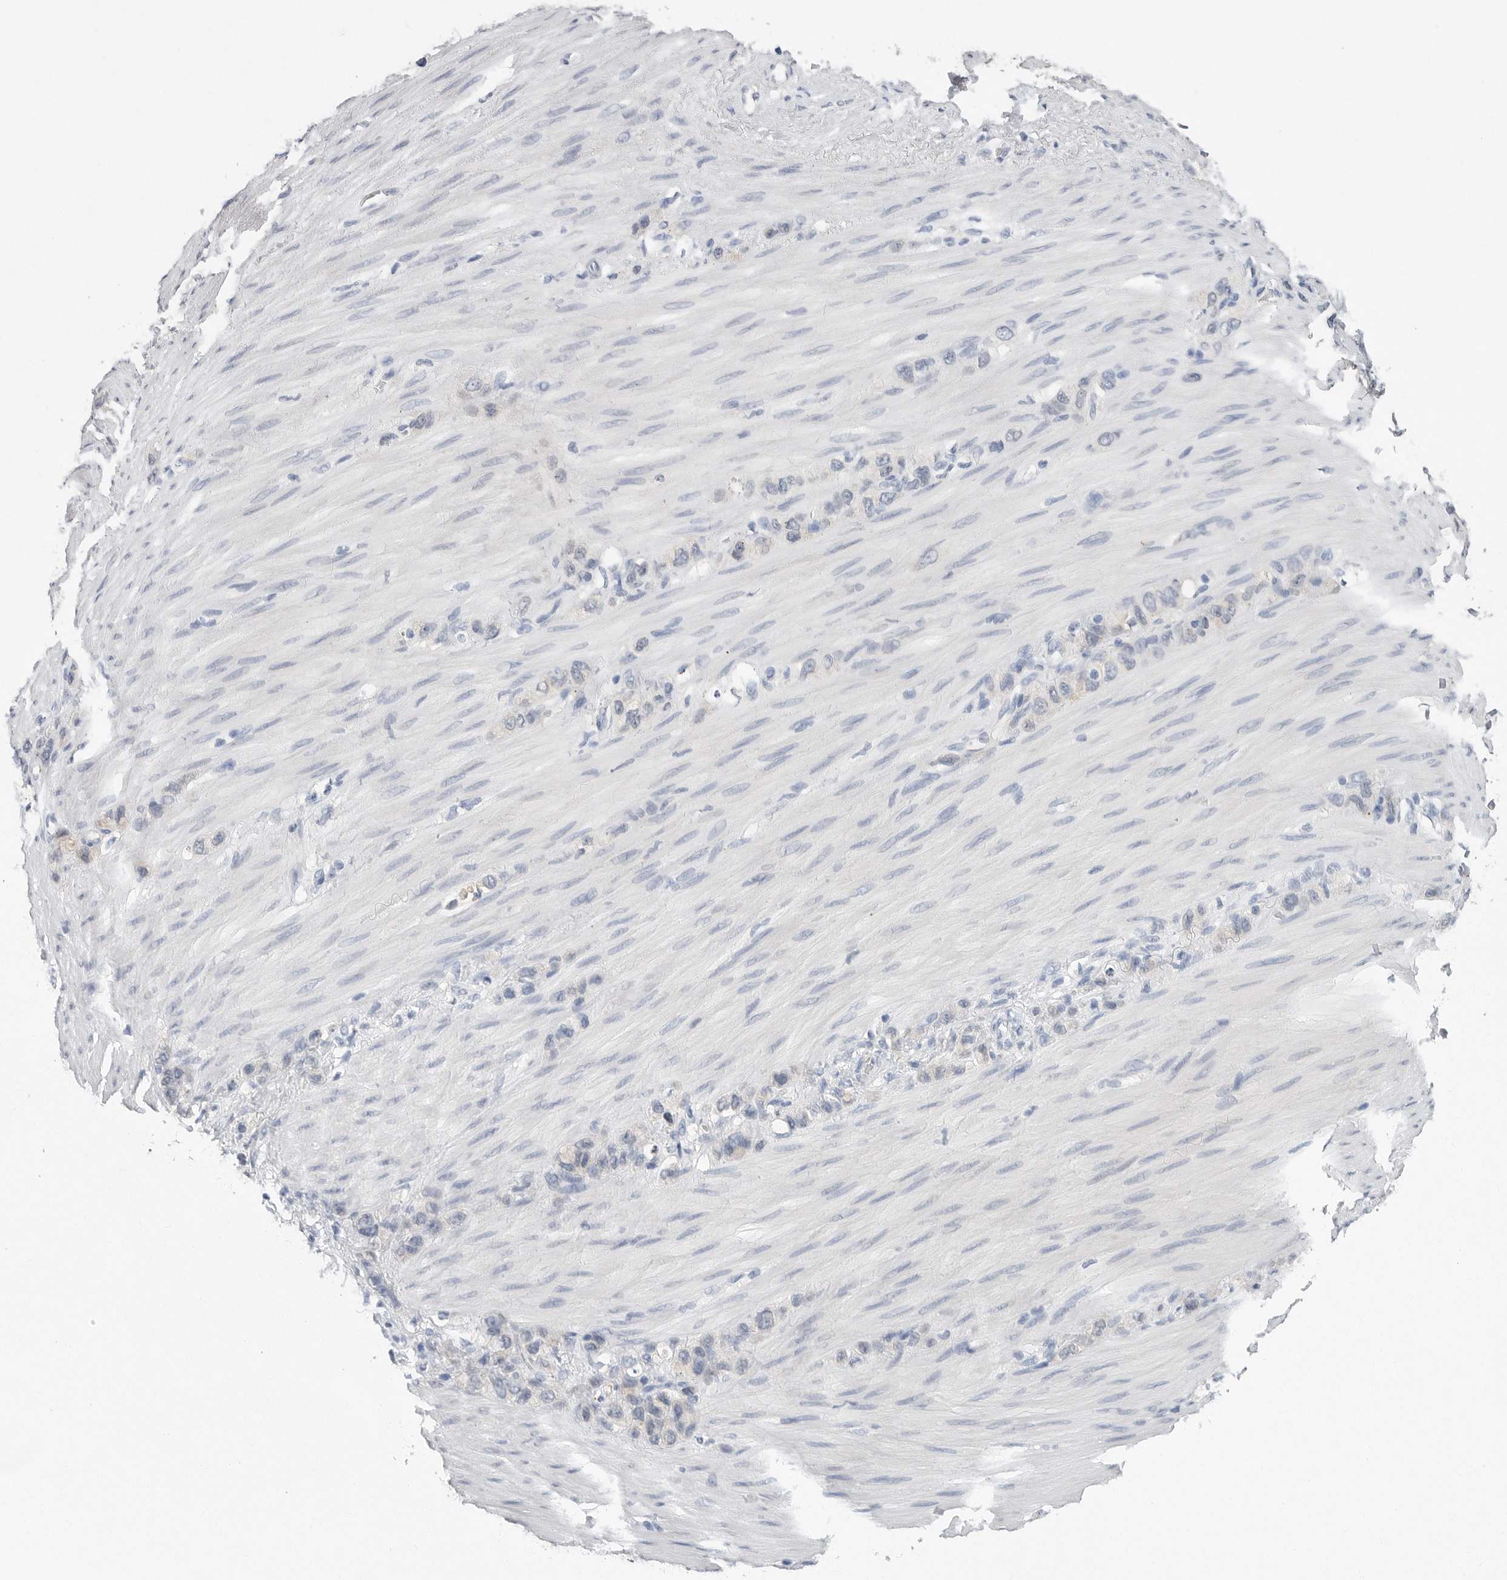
{"staining": {"intensity": "negative", "quantity": "none", "location": "none"}, "tissue": "stomach cancer", "cell_type": "Tumor cells", "image_type": "cancer", "snomed": [{"axis": "morphology", "description": "Adenocarcinoma, NOS"}, {"axis": "morphology", "description": "Adenocarcinoma, High grade"}, {"axis": "topography", "description": "Stomach, upper"}, {"axis": "topography", "description": "Stomach, lower"}], "caption": "Immunohistochemistry (IHC) of human stomach cancer (high-grade adenocarcinoma) shows no positivity in tumor cells.", "gene": "FABP6", "patient": {"sex": "female", "age": 65}}